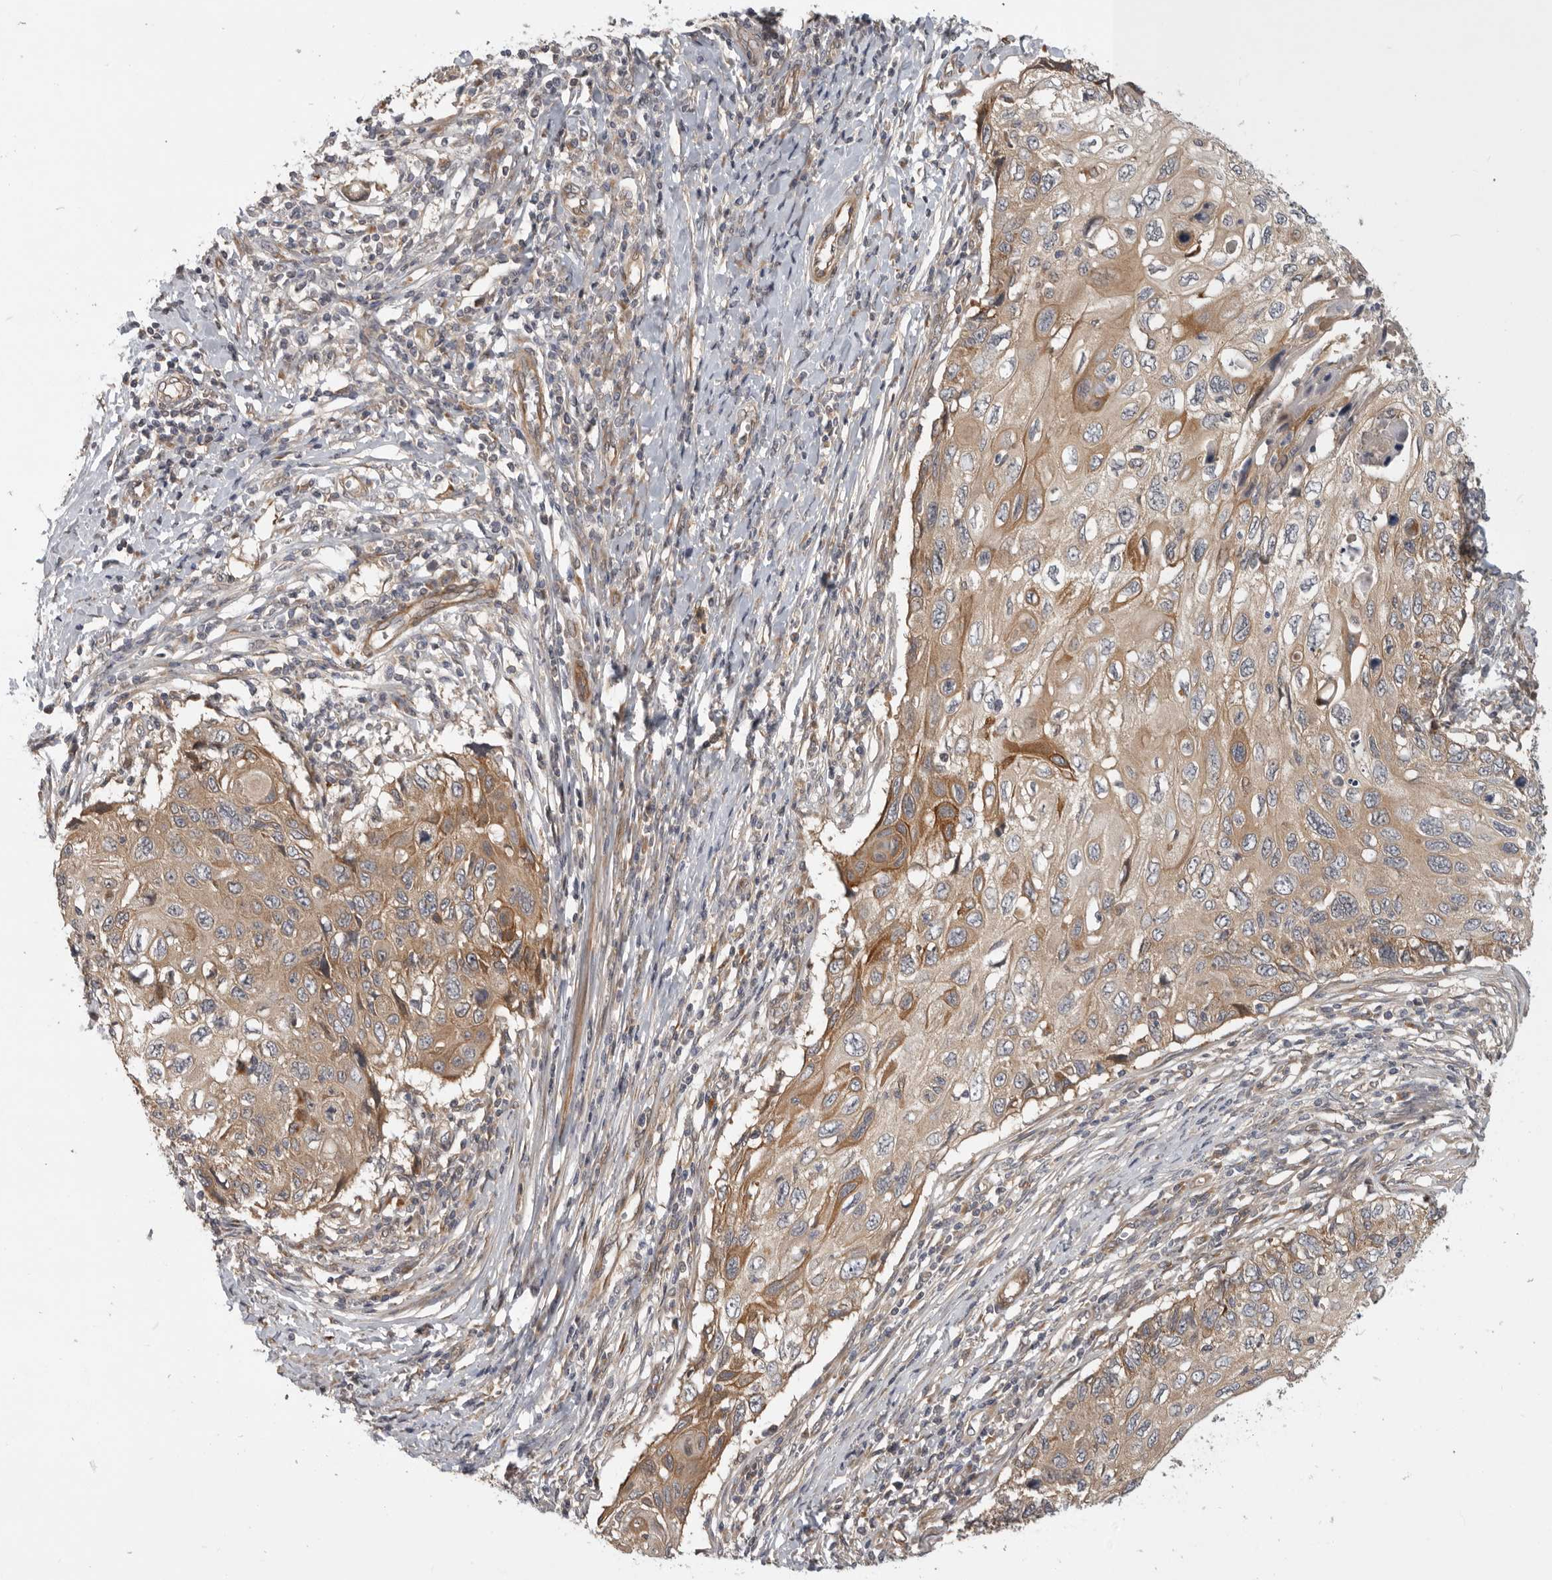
{"staining": {"intensity": "weak", "quantity": ">75%", "location": "cytoplasmic/membranous"}, "tissue": "cervical cancer", "cell_type": "Tumor cells", "image_type": "cancer", "snomed": [{"axis": "morphology", "description": "Squamous cell carcinoma, NOS"}, {"axis": "topography", "description": "Cervix"}], "caption": "Tumor cells display low levels of weak cytoplasmic/membranous positivity in approximately >75% of cells in human cervical cancer (squamous cell carcinoma). (Brightfield microscopy of DAB IHC at high magnification).", "gene": "CUEDC1", "patient": {"sex": "female", "age": 70}}